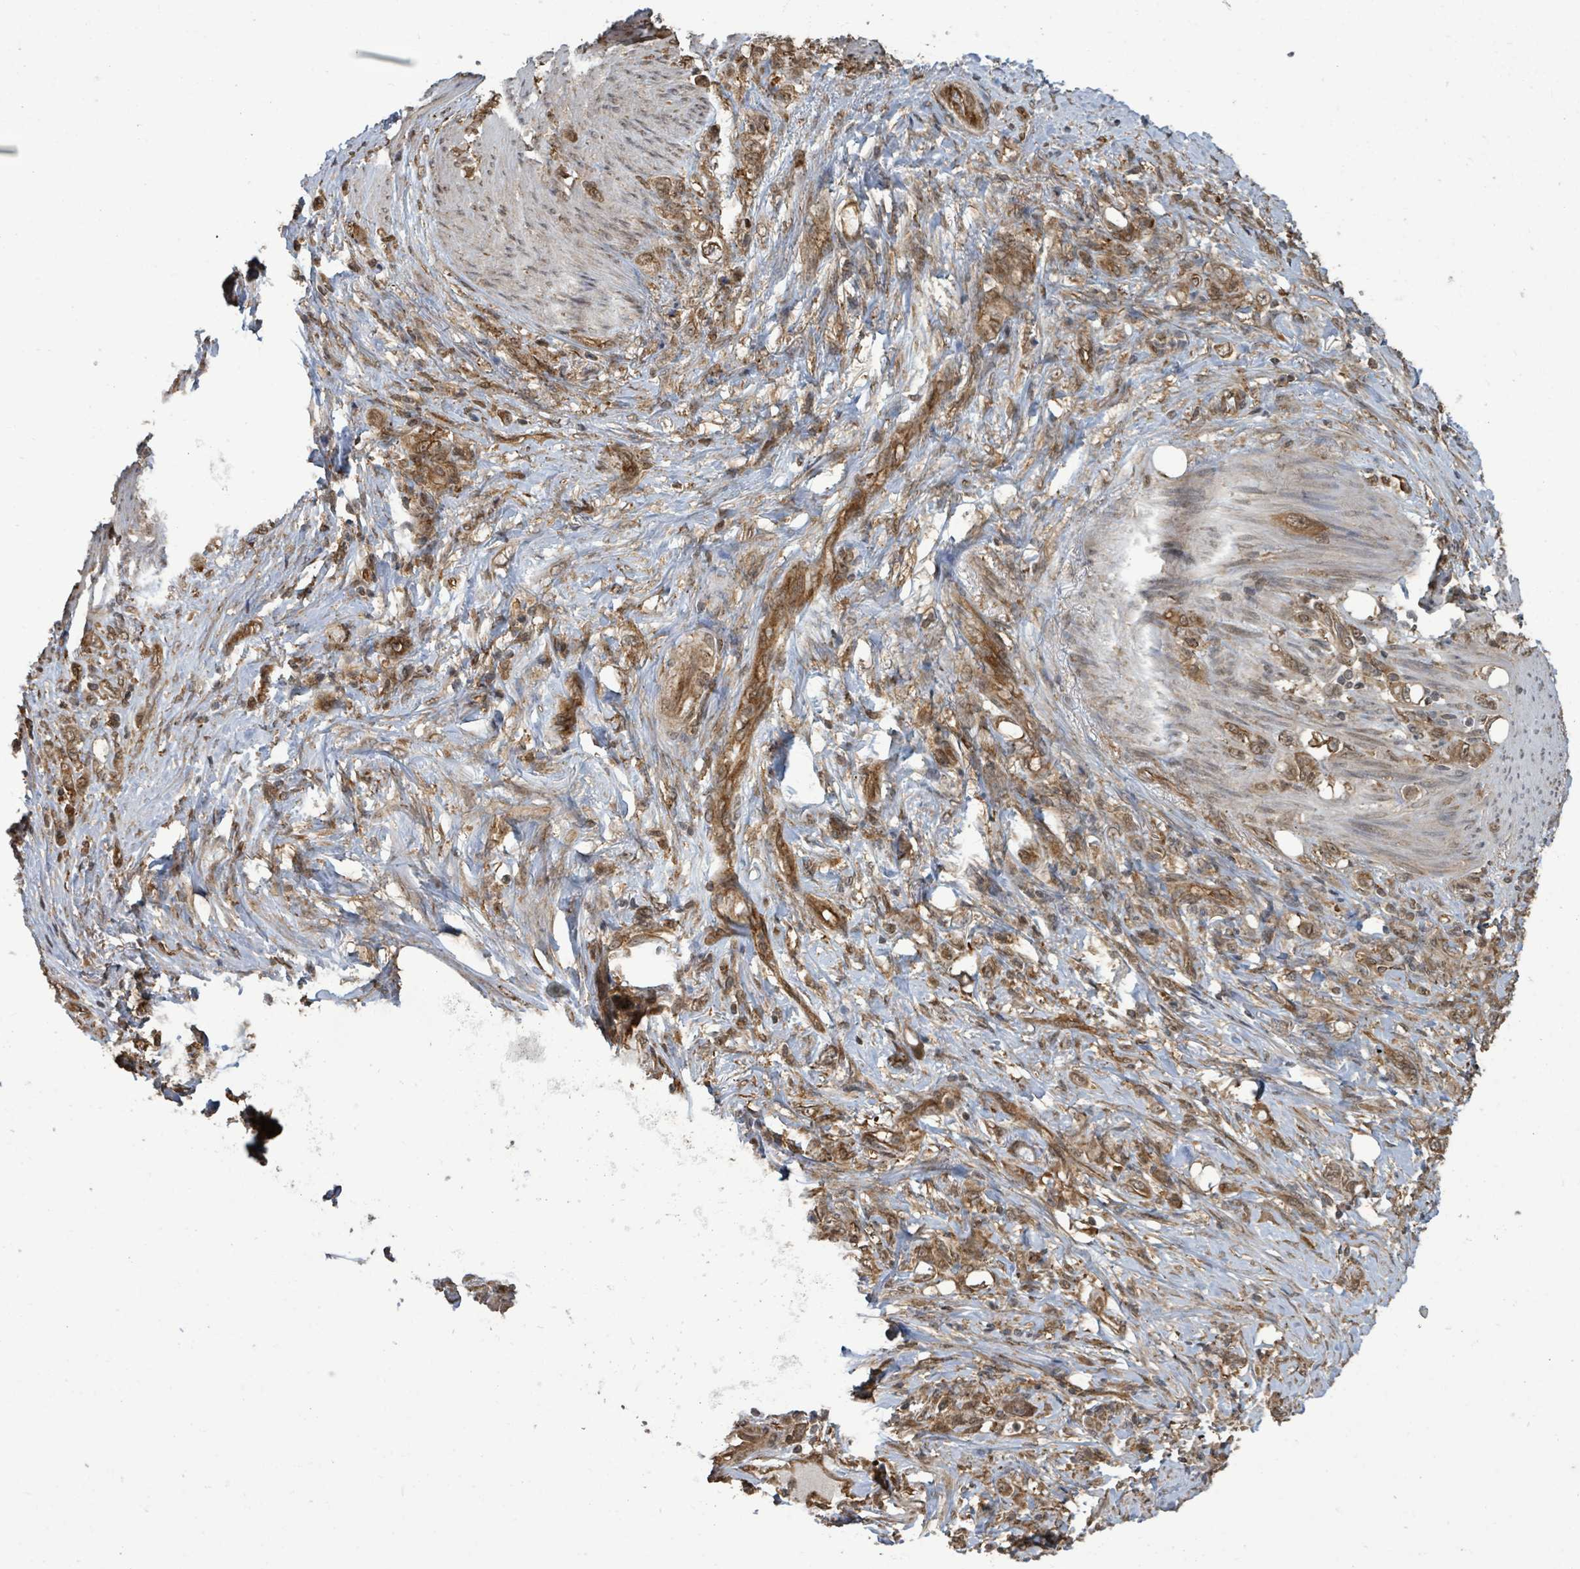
{"staining": {"intensity": "moderate", "quantity": ">75%", "location": "cytoplasmic/membranous,nuclear"}, "tissue": "stomach cancer", "cell_type": "Tumor cells", "image_type": "cancer", "snomed": [{"axis": "morphology", "description": "Adenocarcinoma, NOS"}, {"axis": "topography", "description": "Stomach"}], "caption": "A medium amount of moderate cytoplasmic/membranous and nuclear expression is present in about >75% of tumor cells in stomach cancer (adenocarcinoma) tissue.", "gene": "KLC1", "patient": {"sex": "female", "age": 79}}